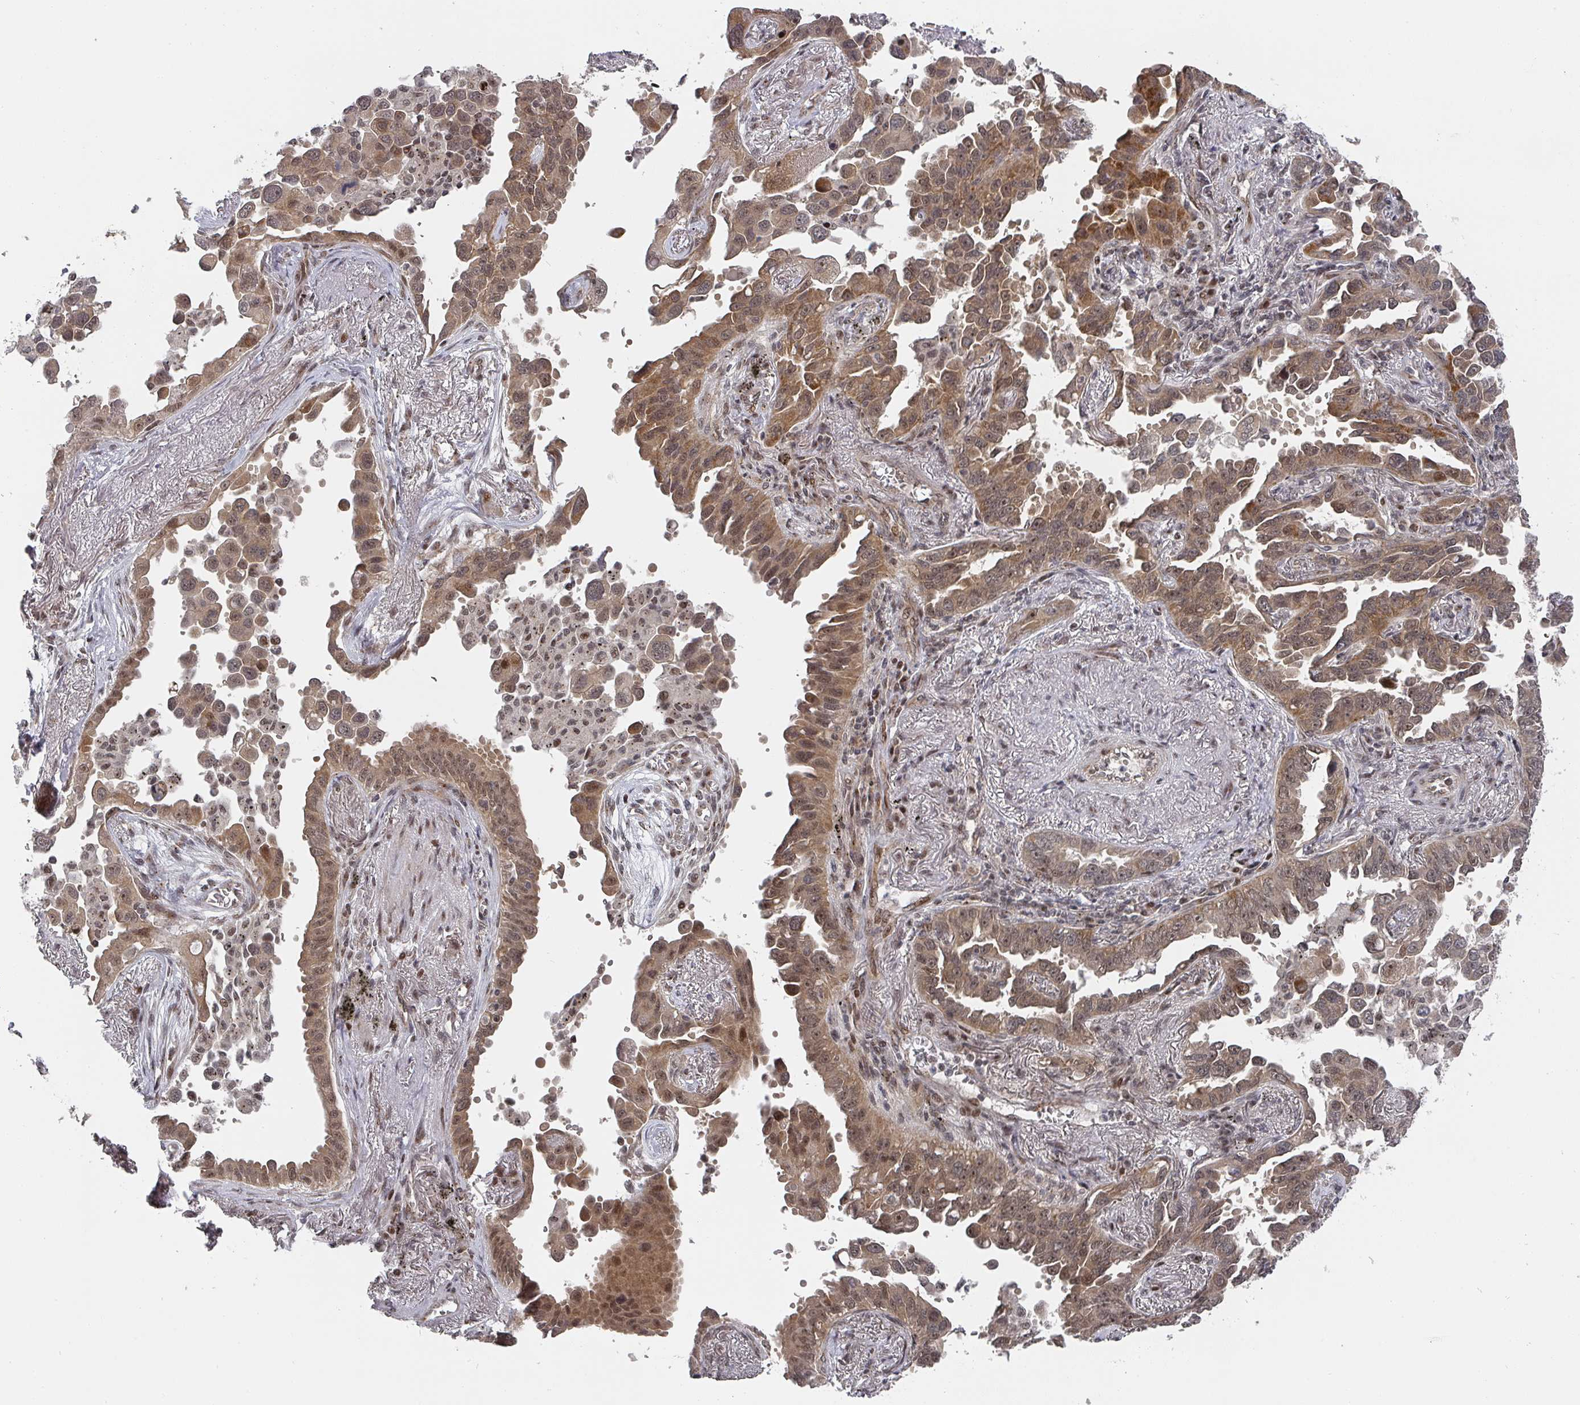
{"staining": {"intensity": "moderate", "quantity": ">75%", "location": "cytoplasmic/membranous,nuclear"}, "tissue": "lung cancer", "cell_type": "Tumor cells", "image_type": "cancer", "snomed": [{"axis": "morphology", "description": "Adenocarcinoma, NOS"}, {"axis": "topography", "description": "Lung"}], "caption": "Protein staining of lung adenocarcinoma tissue displays moderate cytoplasmic/membranous and nuclear expression in approximately >75% of tumor cells. The staining was performed using DAB (3,3'-diaminobenzidine) to visualize the protein expression in brown, while the nuclei were stained in blue with hematoxylin (Magnification: 20x).", "gene": "KIF1C", "patient": {"sex": "male", "age": 67}}